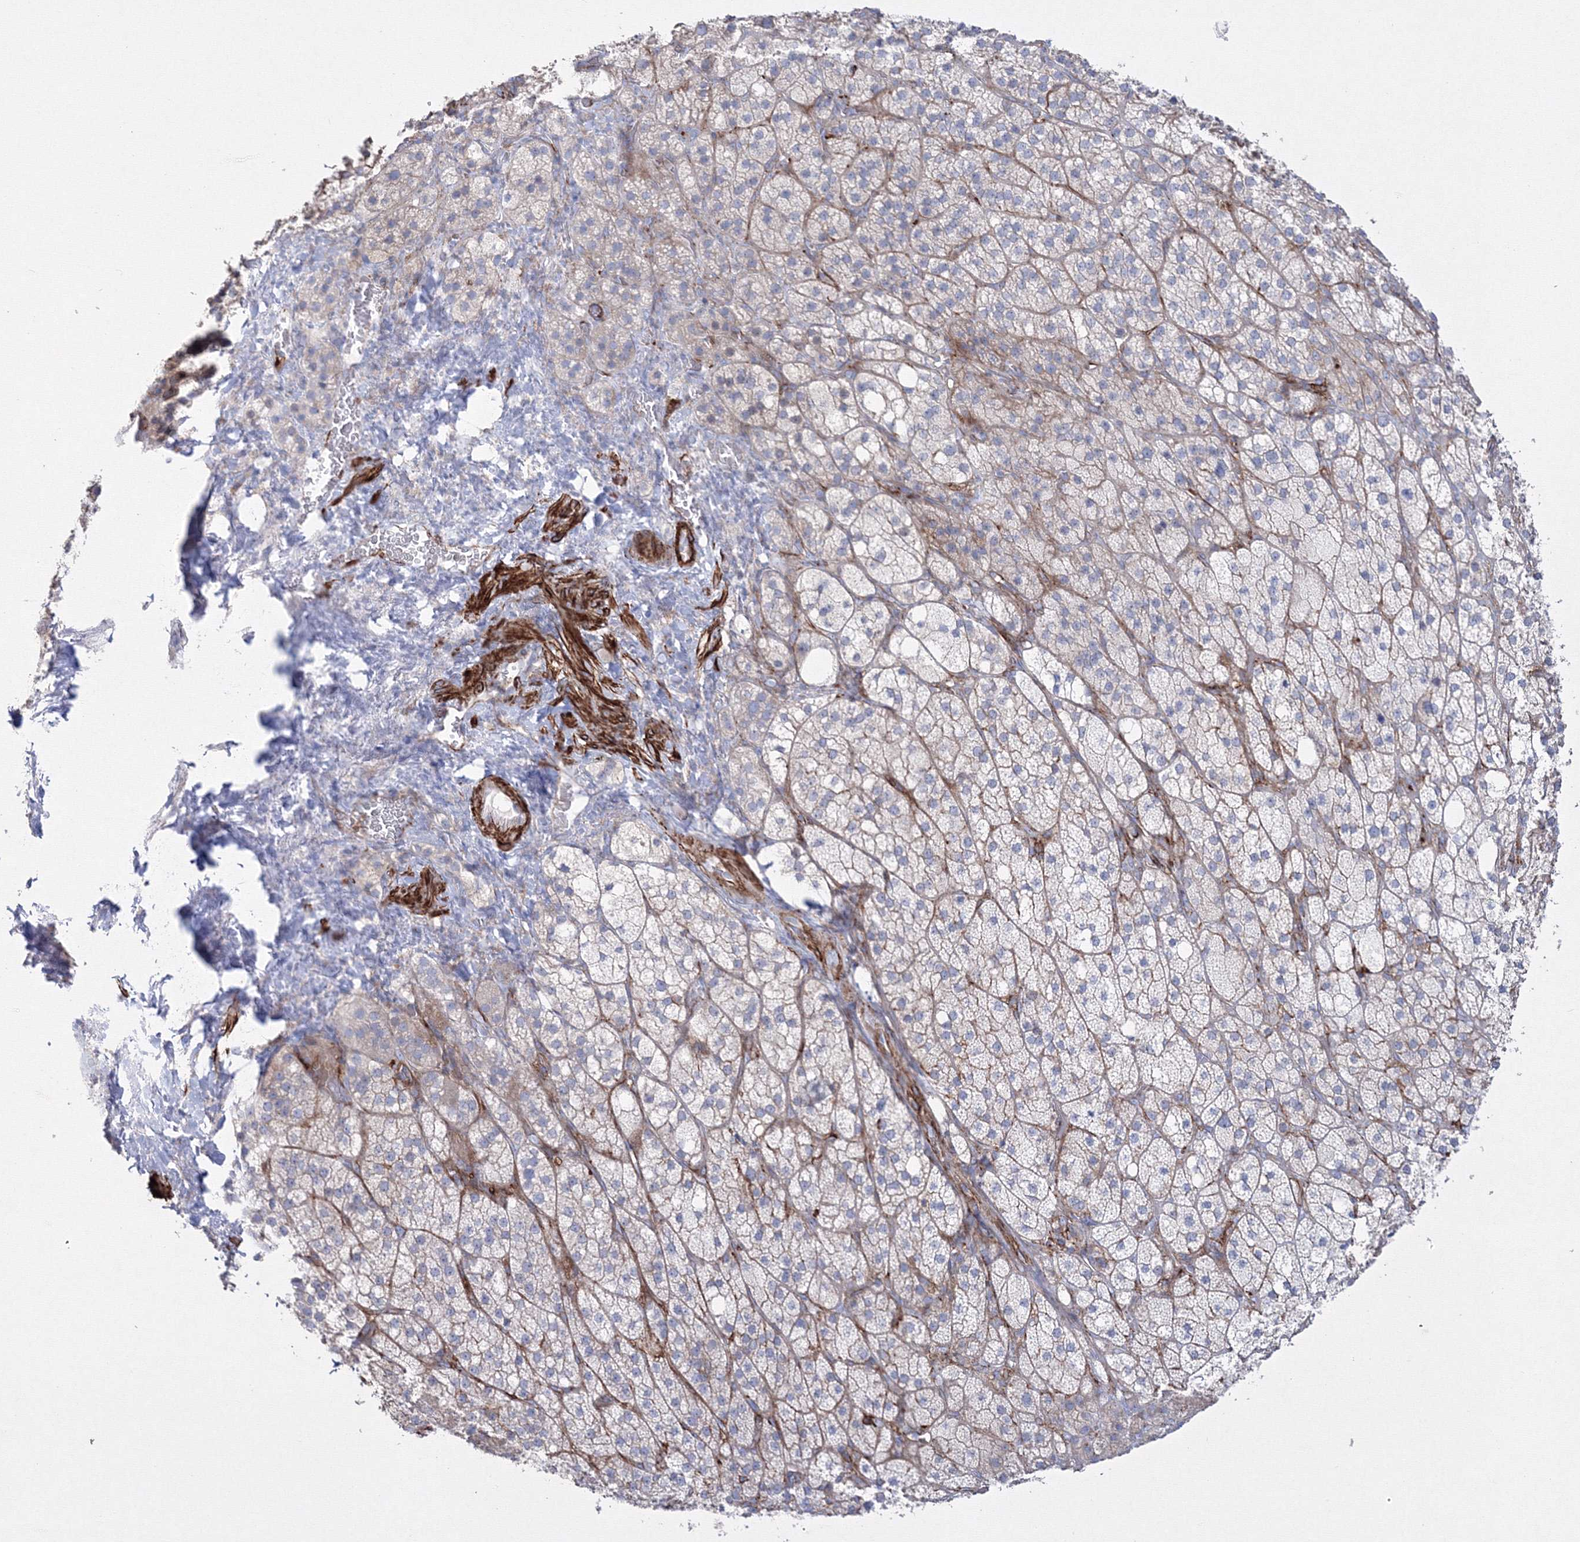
{"staining": {"intensity": "negative", "quantity": "none", "location": "none"}, "tissue": "adrenal gland", "cell_type": "Glandular cells", "image_type": "normal", "snomed": [{"axis": "morphology", "description": "Normal tissue, NOS"}, {"axis": "topography", "description": "Adrenal gland"}], "caption": "There is no significant staining in glandular cells of adrenal gland. (Stains: DAB immunohistochemistry (IHC) with hematoxylin counter stain, Microscopy: brightfield microscopy at high magnification).", "gene": "GPR82", "patient": {"sex": "male", "age": 61}}